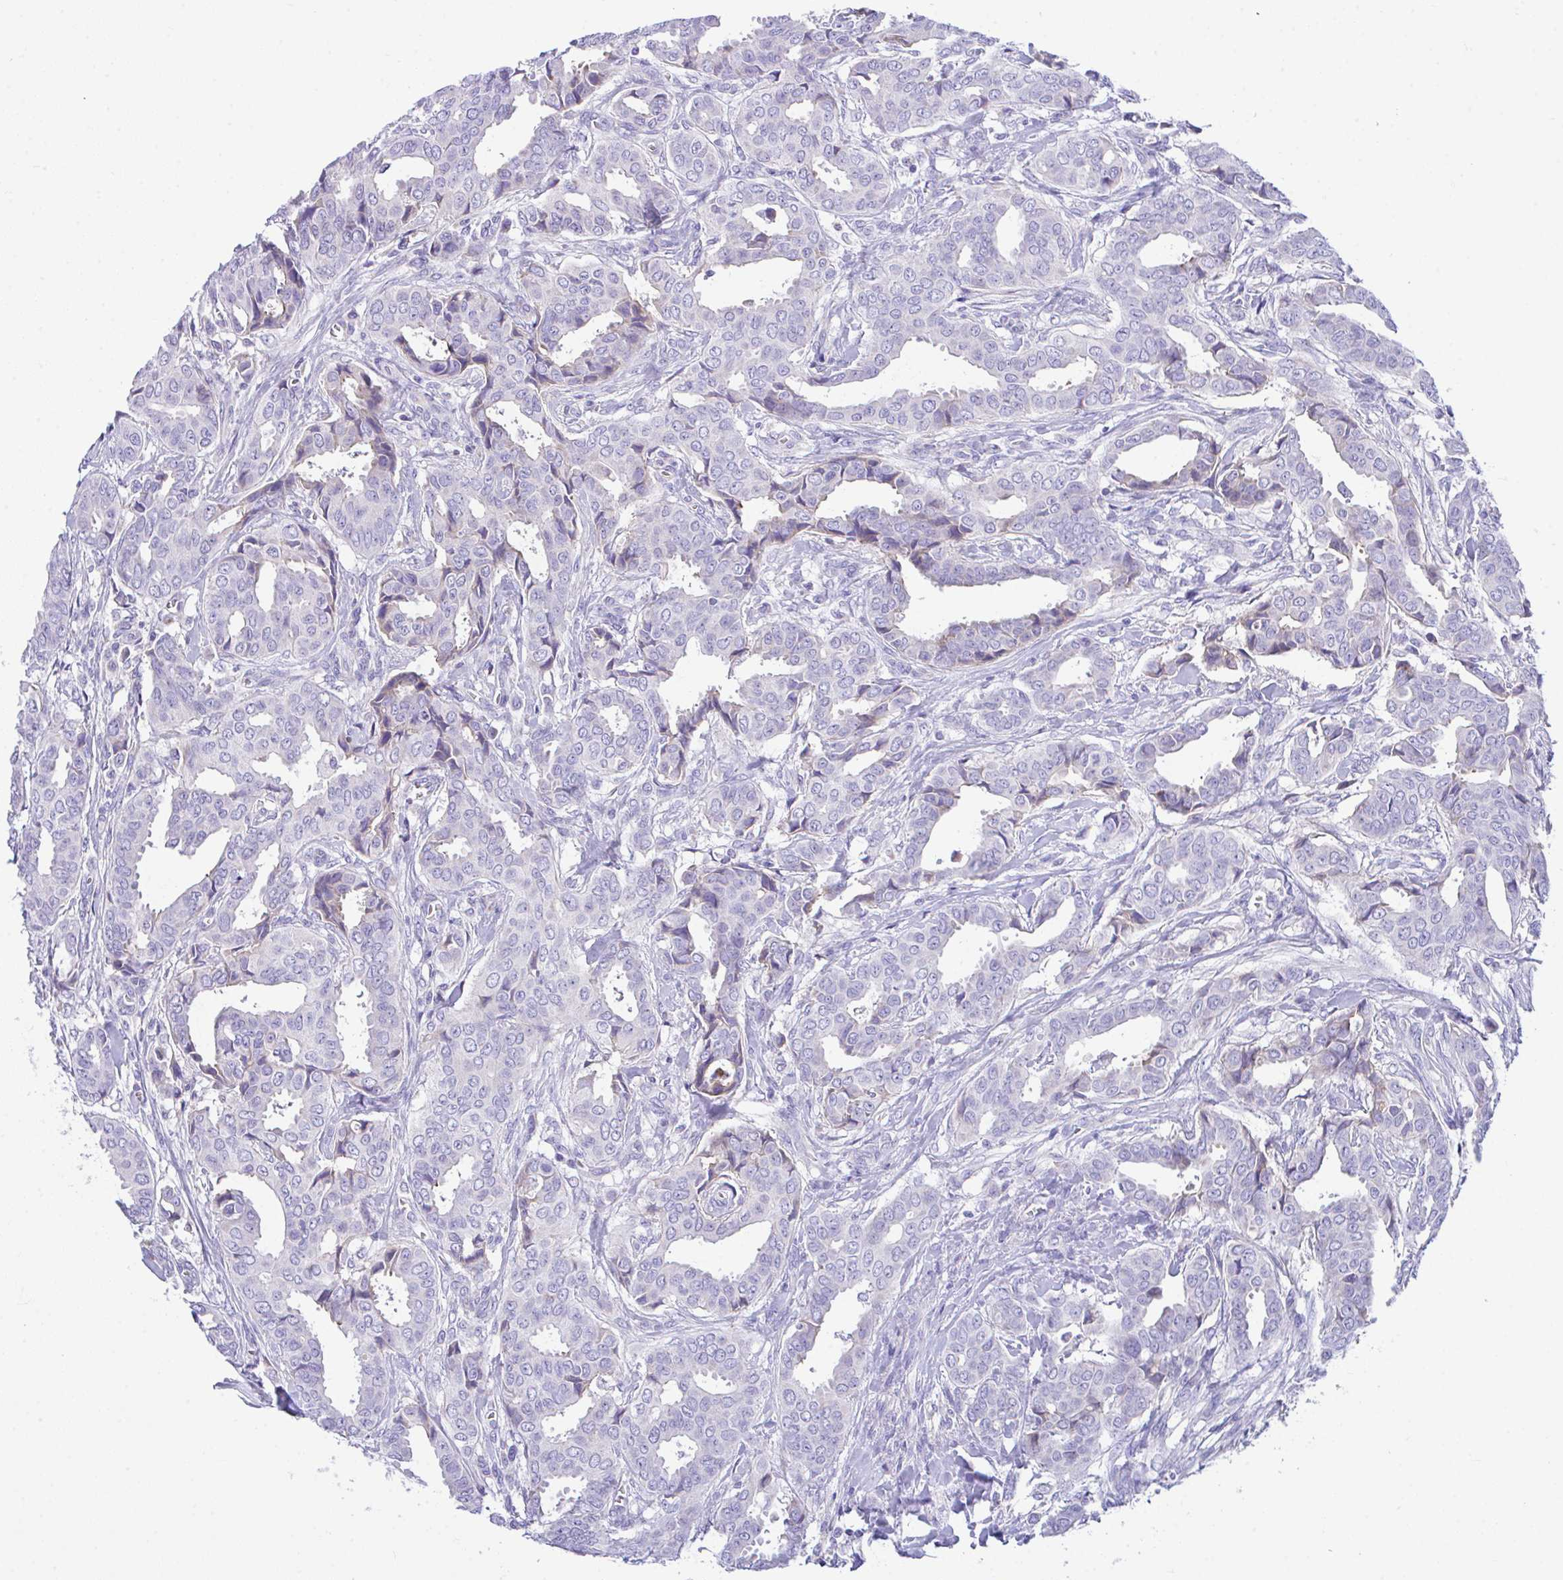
{"staining": {"intensity": "negative", "quantity": "none", "location": "none"}, "tissue": "breast cancer", "cell_type": "Tumor cells", "image_type": "cancer", "snomed": [{"axis": "morphology", "description": "Duct carcinoma"}, {"axis": "topography", "description": "Breast"}], "caption": "High power microscopy photomicrograph of an IHC photomicrograph of breast cancer (invasive ductal carcinoma), revealing no significant staining in tumor cells.", "gene": "NLRP8", "patient": {"sex": "female", "age": 45}}